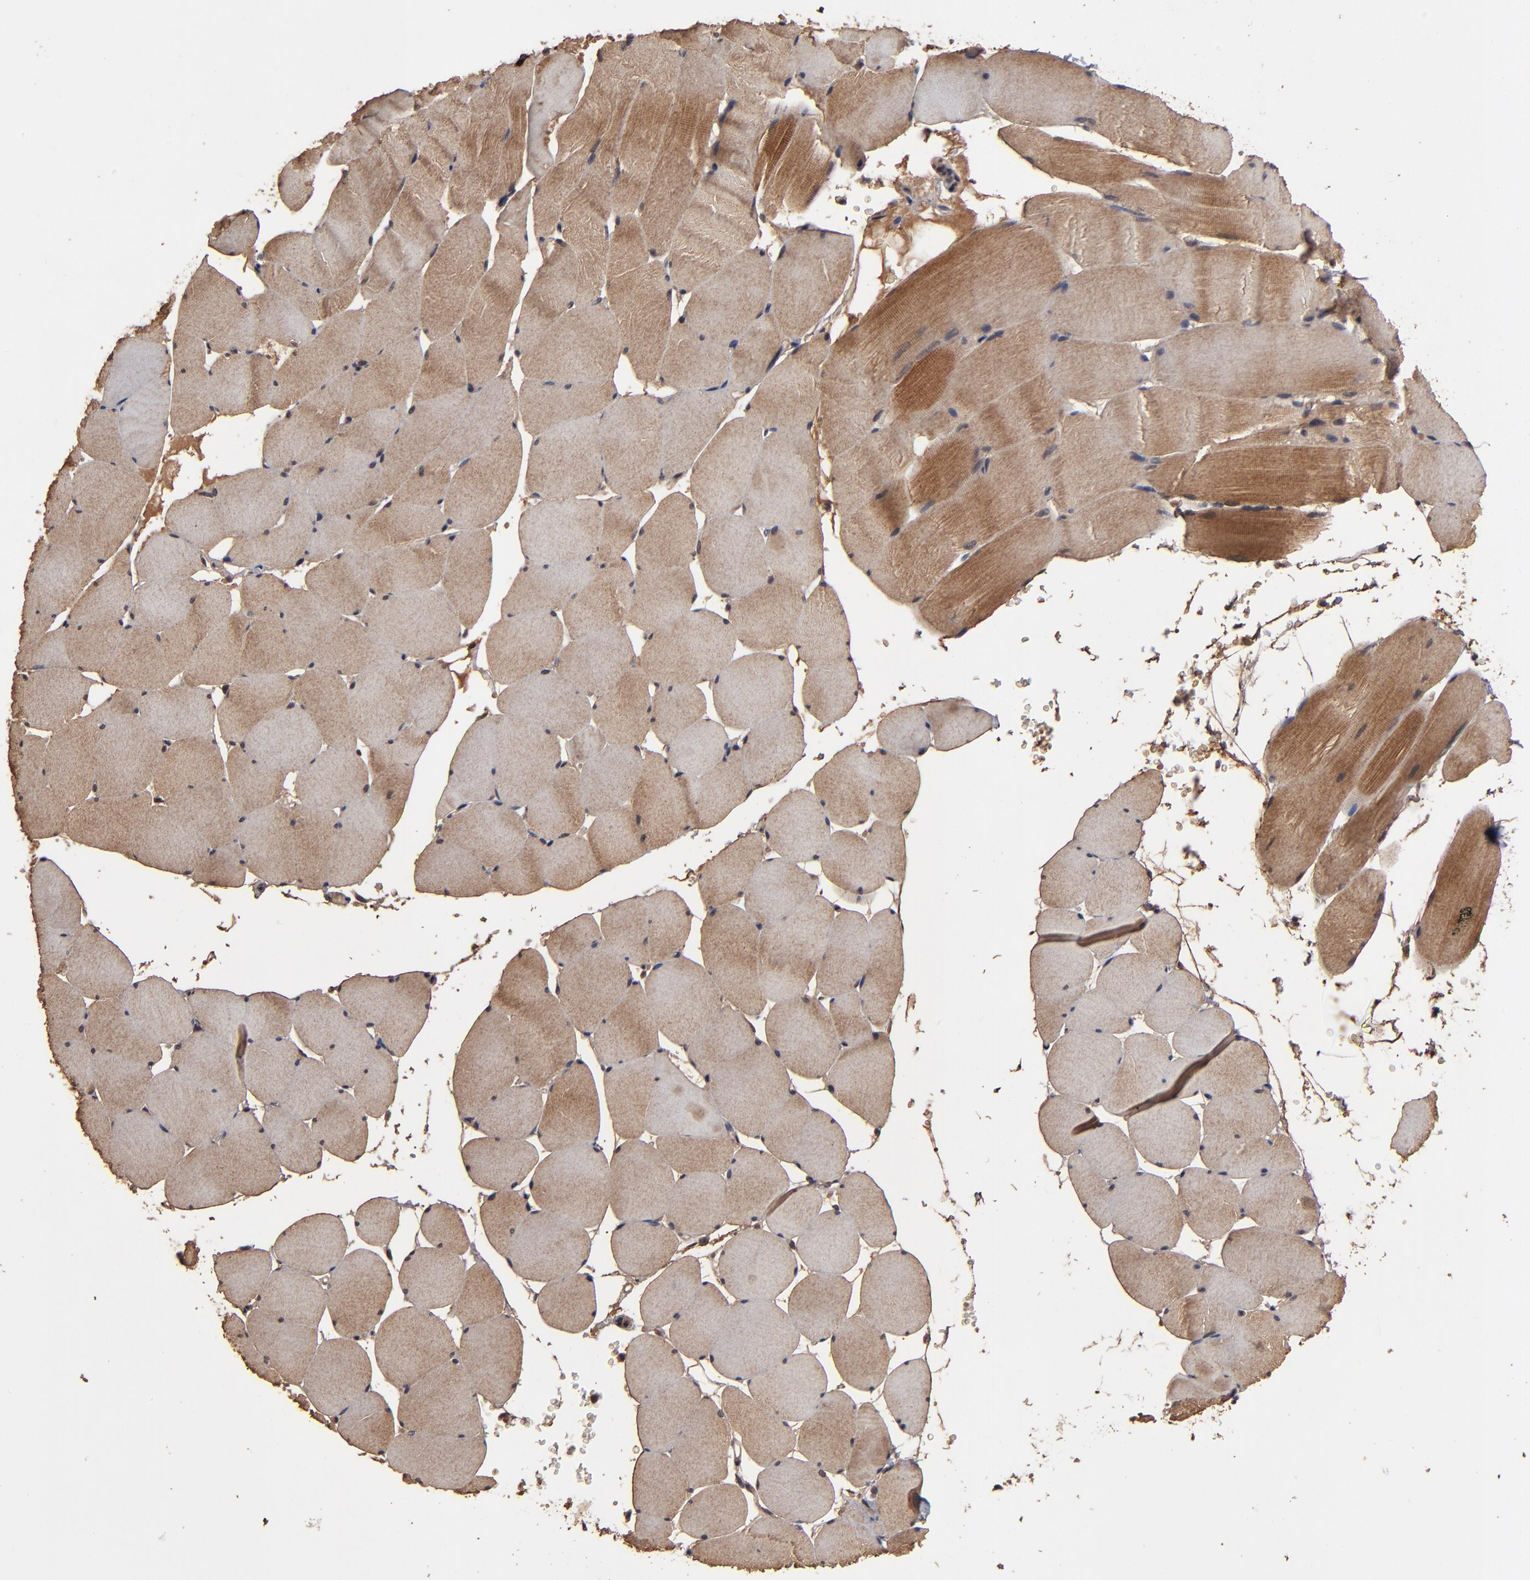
{"staining": {"intensity": "weak", "quantity": ">75%", "location": "cytoplasmic/membranous"}, "tissue": "skeletal muscle", "cell_type": "Myocytes", "image_type": "normal", "snomed": [{"axis": "morphology", "description": "Normal tissue, NOS"}, {"axis": "topography", "description": "Skeletal muscle"}], "caption": "Weak cytoplasmic/membranous expression for a protein is appreciated in approximately >75% of myocytes of benign skeletal muscle using immunohistochemistry (IHC).", "gene": "NXF2B", "patient": {"sex": "male", "age": 62}}